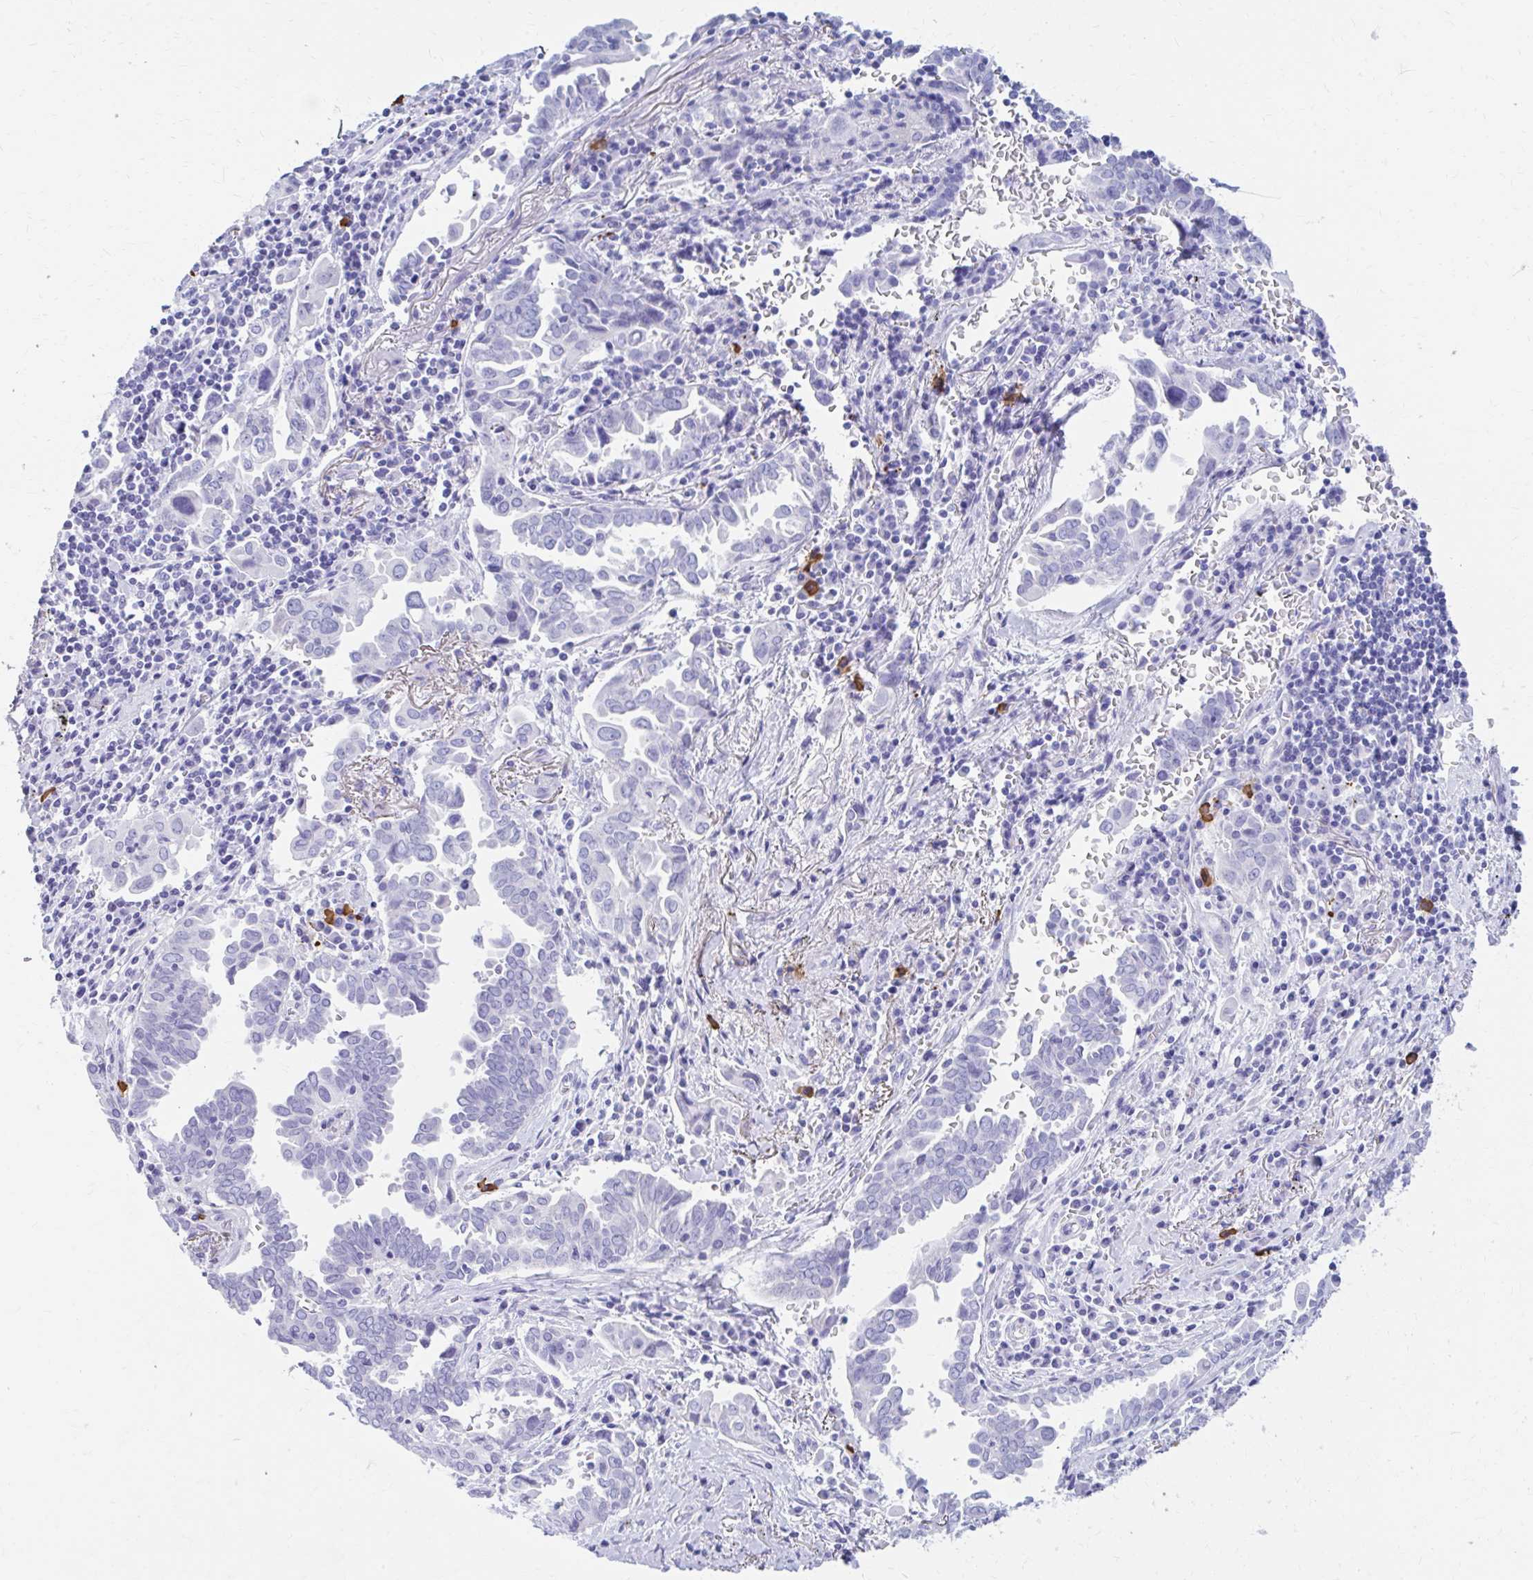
{"staining": {"intensity": "negative", "quantity": "none", "location": "none"}, "tissue": "lung cancer", "cell_type": "Tumor cells", "image_type": "cancer", "snomed": [{"axis": "morphology", "description": "Adenocarcinoma, NOS"}, {"axis": "topography", "description": "Lung"}], "caption": "Photomicrograph shows no protein positivity in tumor cells of lung cancer tissue. (DAB immunohistochemistry (IHC) with hematoxylin counter stain).", "gene": "NSG2", "patient": {"sex": "male", "age": 76}}